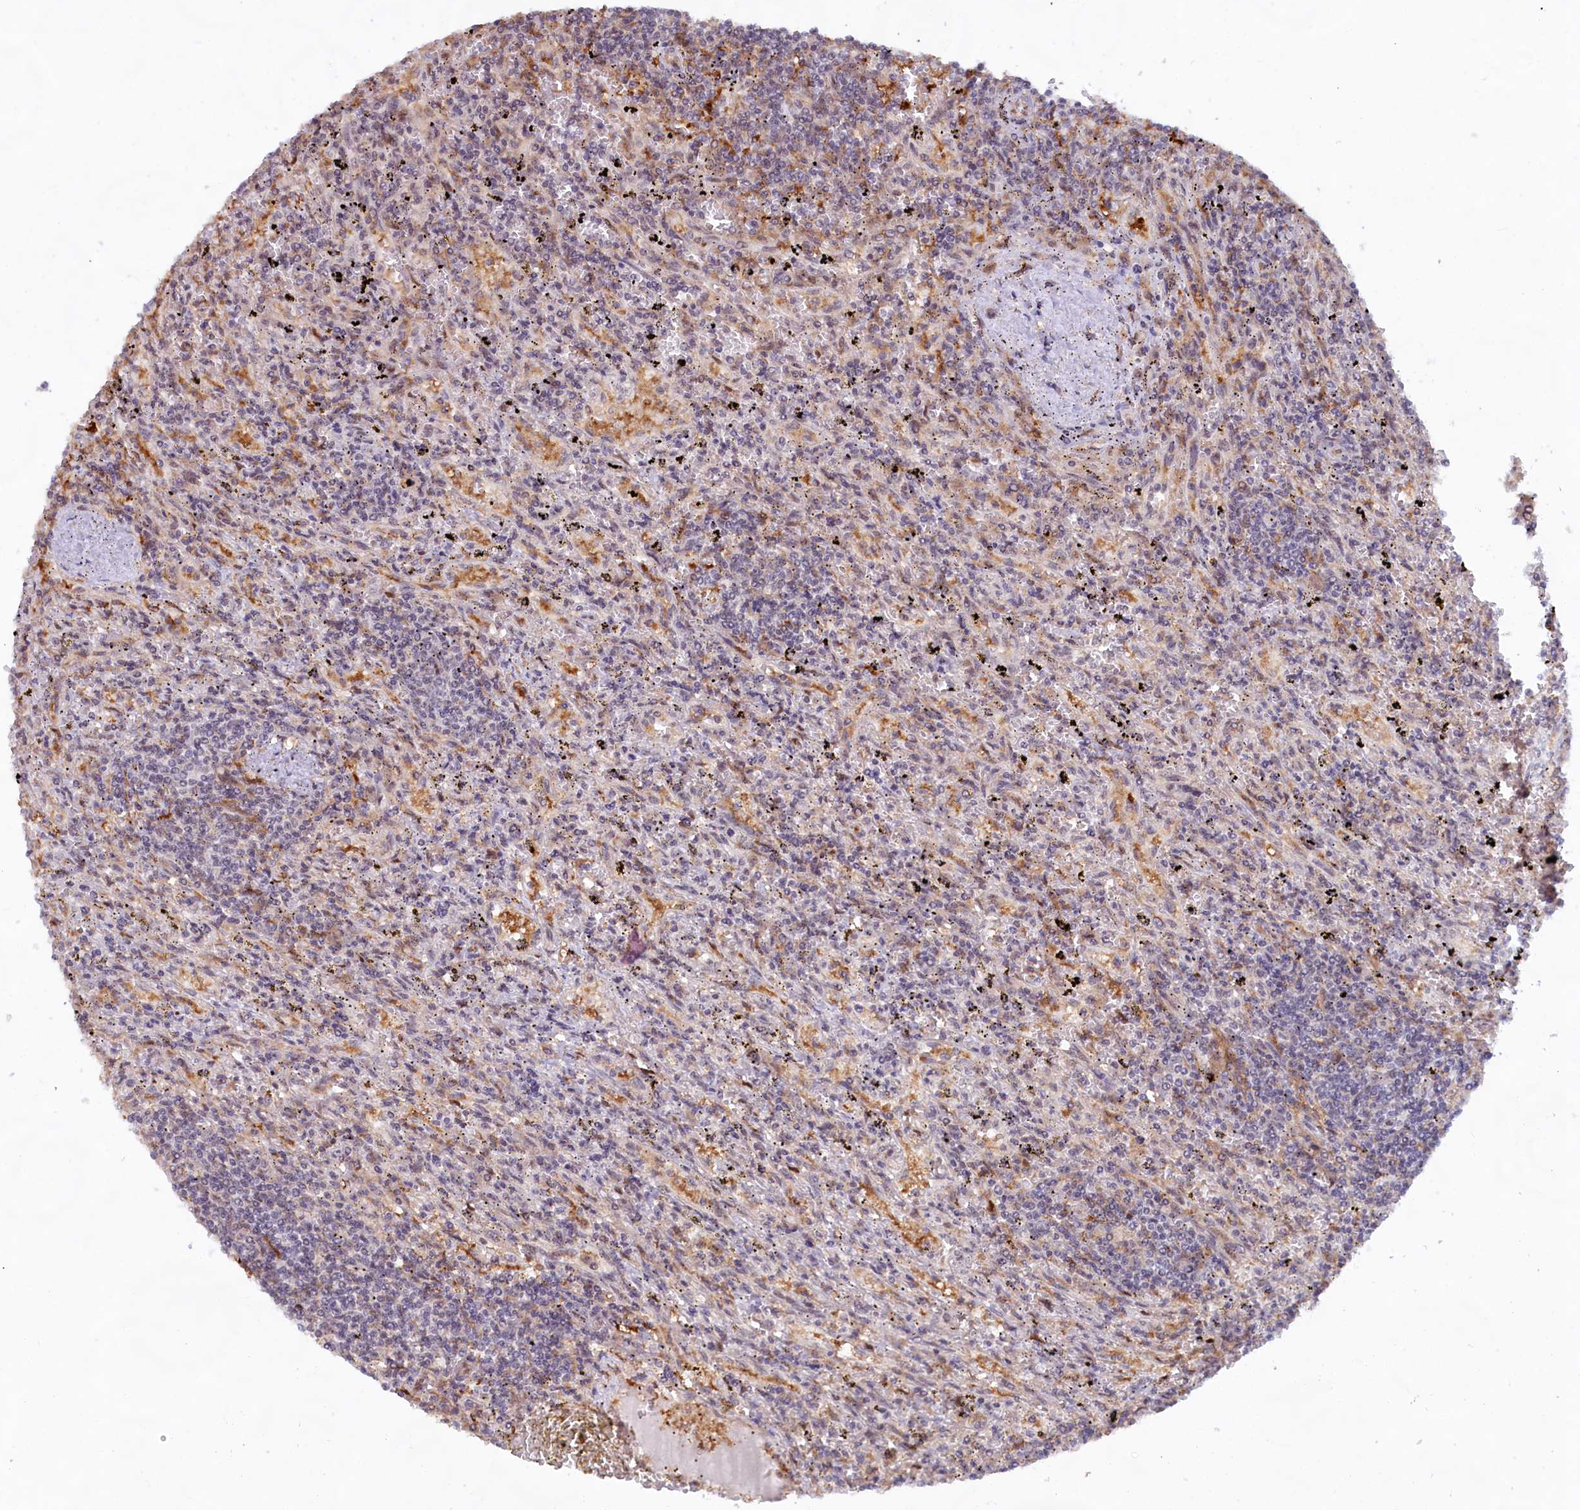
{"staining": {"intensity": "negative", "quantity": "none", "location": "none"}, "tissue": "lymphoma", "cell_type": "Tumor cells", "image_type": "cancer", "snomed": [{"axis": "morphology", "description": "Malignant lymphoma, non-Hodgkin's type, Low grade"}, {"axis": "topography", "description": "Spleen"}], "caption": "Tumor cells show no significant positivity in lymphoma.", "gene": "C1D", "patient": {"sex": "male", "age": 76}}